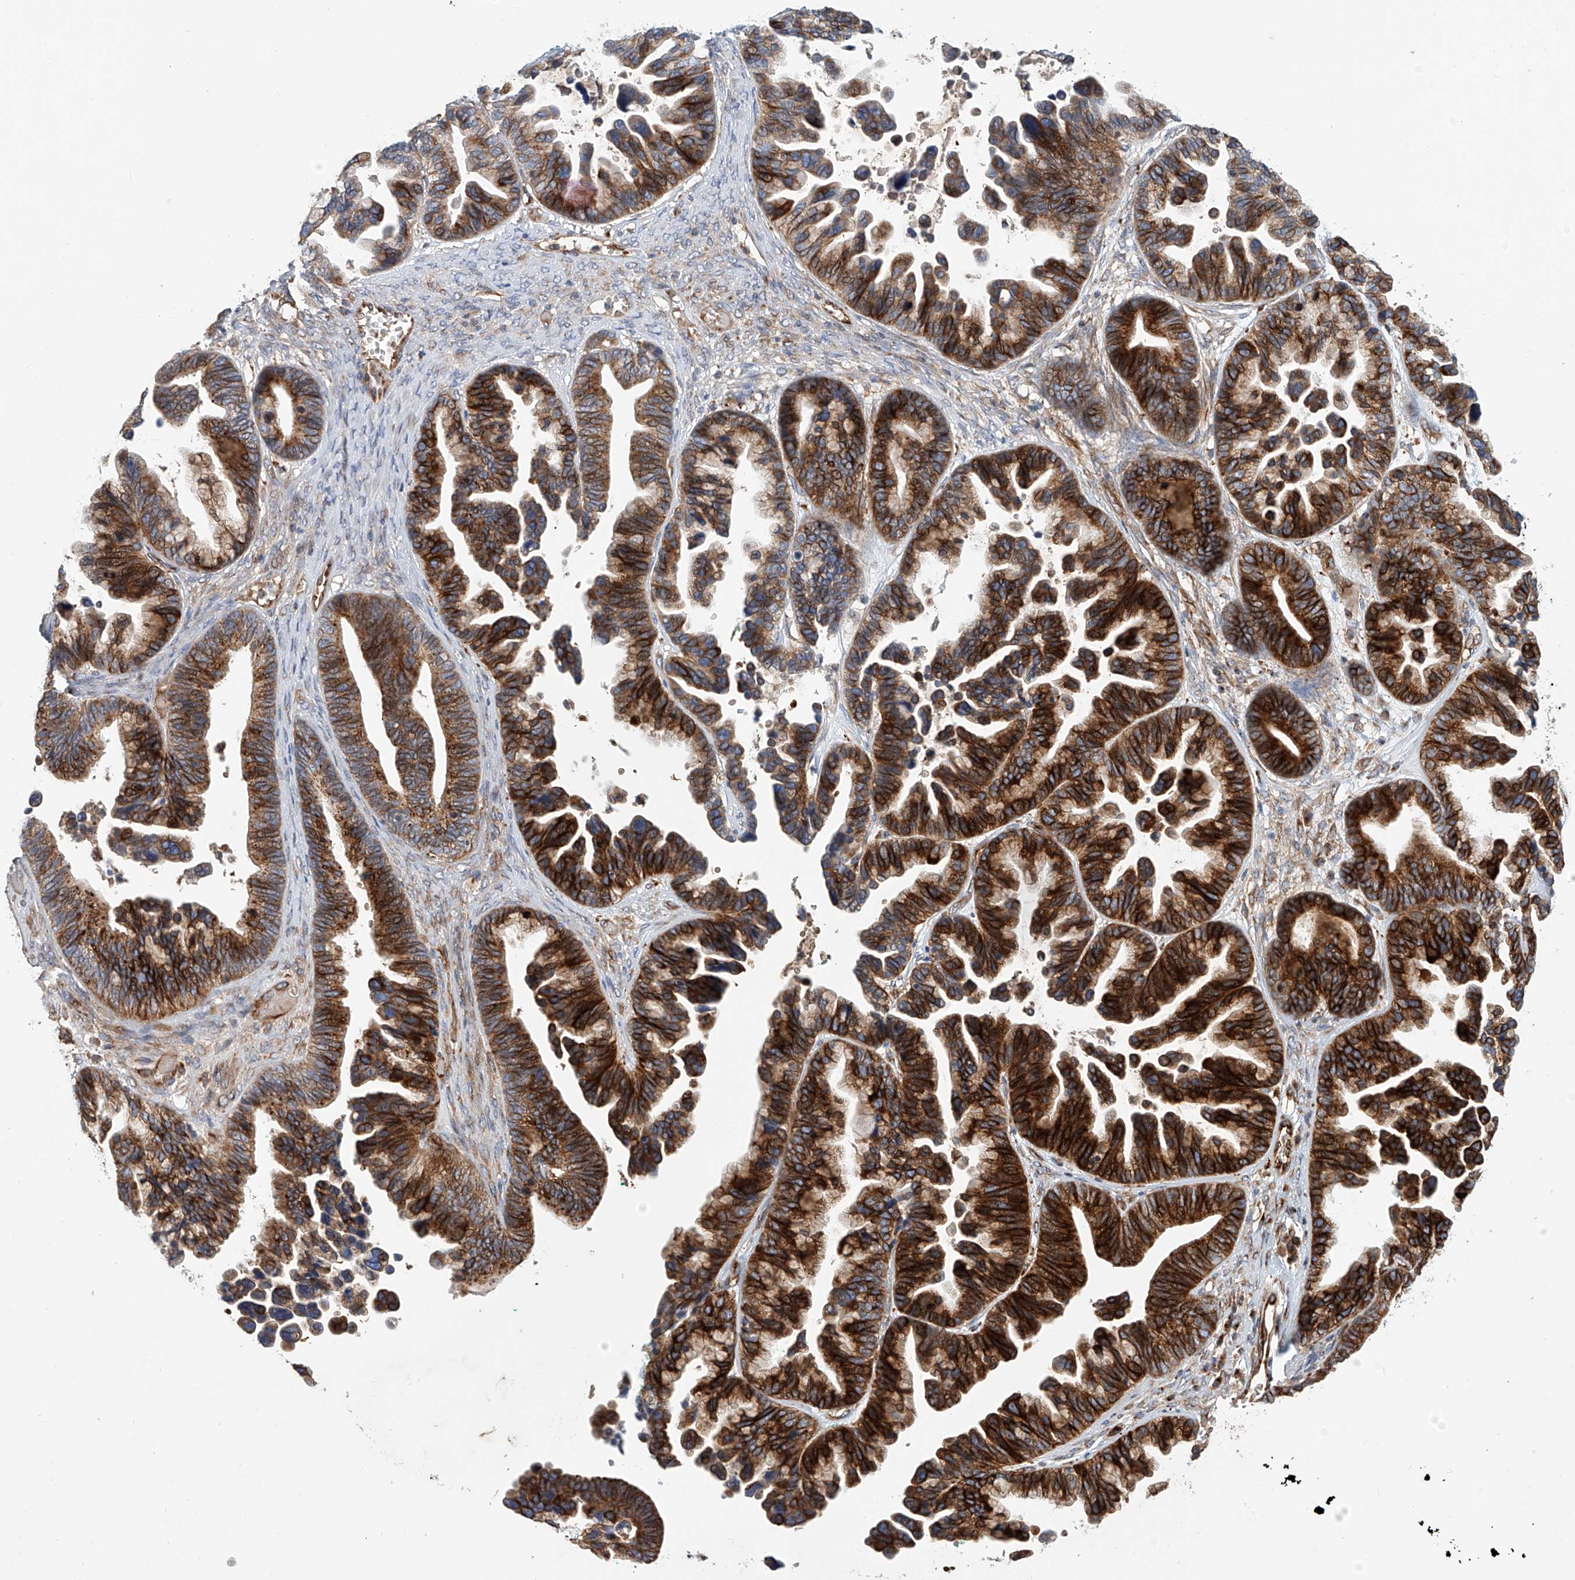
{"staining": {"intensity": "strong", "quantity": ">75%", "location": "cytoplasmic/membranous"}, "tissue": "ovarian cancer", "cell_type": "Tumor cells", "image_type": "cancer", "snomed": [{"axis": "morphology", "description": "Cystadenocarcinoma, serous, NOS"}, {"axis": "topography", "description": "Ovary"}], "caption": "Ovarian cancer stained for a protein reveals strong cytoplasmic/membranous positivity in tumor cells.", "gene": "HGSNAT", "patient": {"sex": "female", "age": 56}}